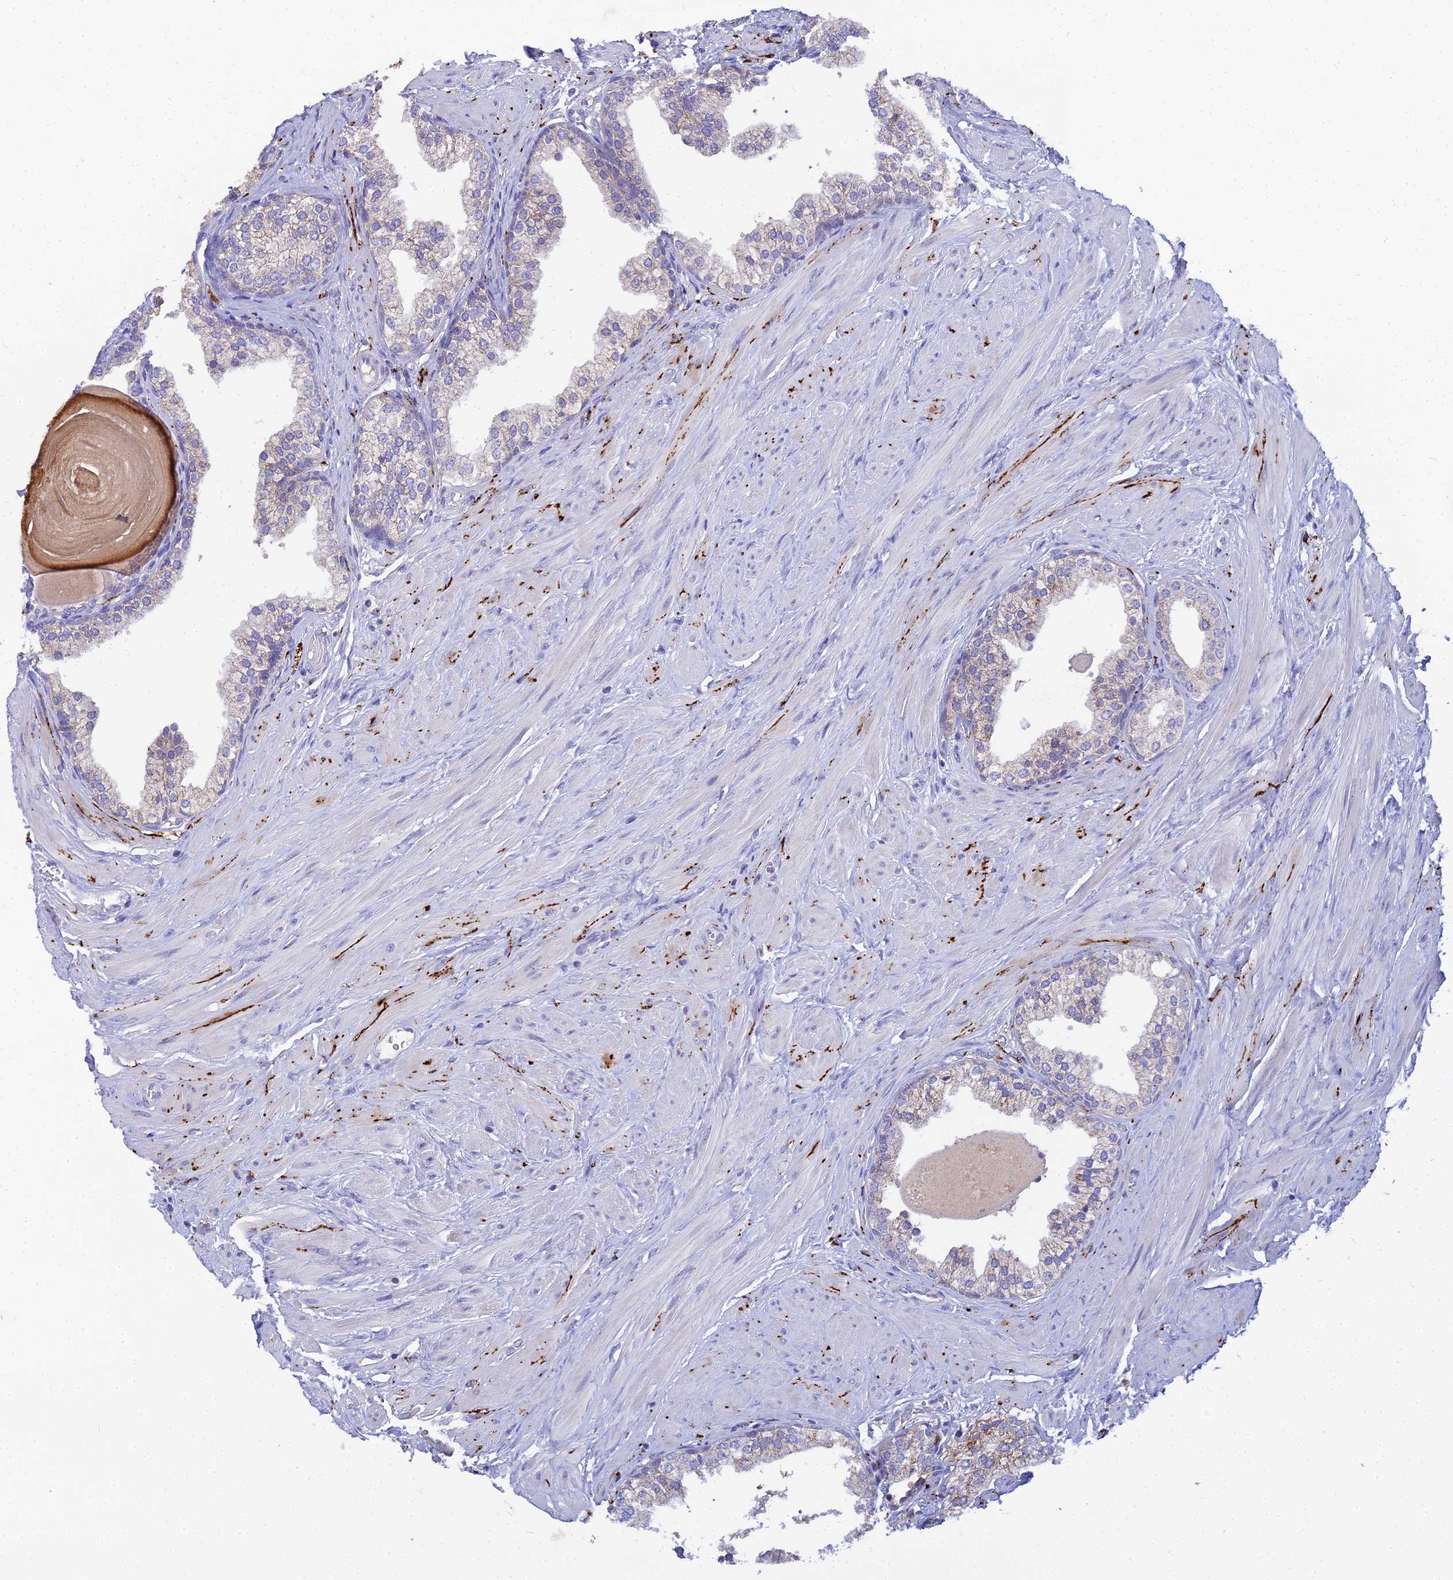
{"staining": {"intensity": "weak", "quantity": "25%-75%", "location": "cytoplasmic/membranous"}, "tissue": "prostate", "cell_type": "Glandular cells", "image_type": "normal", "snomed": [{"axis": "morphology", "description": "Normal tissue, NOS"}, {"axis": "topography", "description": "Prostate"}], "caption": "Immunohistochemistry image of unremarkable human prostate stained for a protein (brown), which shows low levels of weak cytoplasmic/membranous expression in approximately 25%-75% of glandular cells.", "gene": "NPY", "patient": {"sex": "male", "age": 48}}